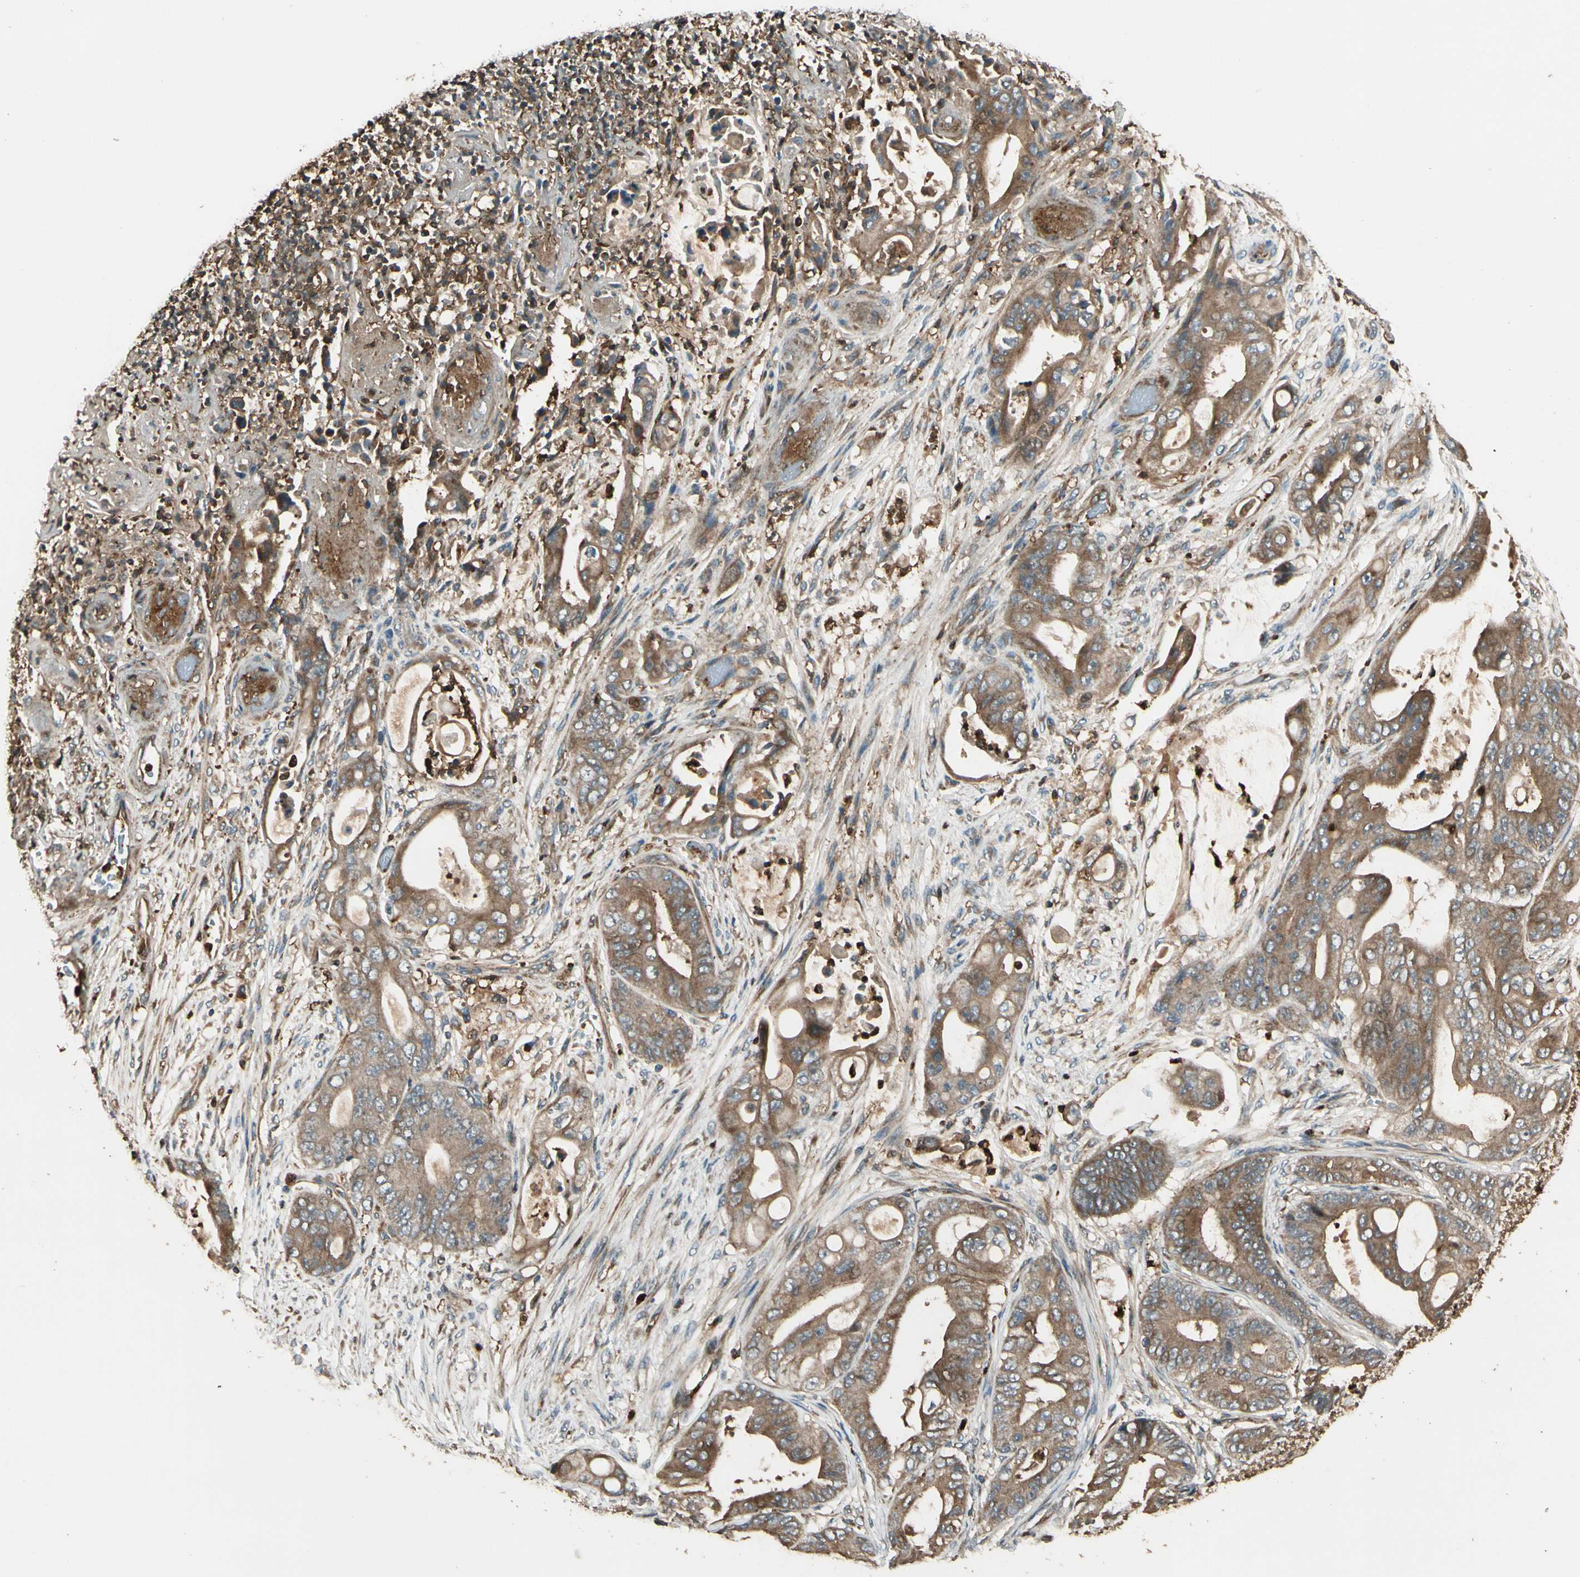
{"staining": {"intensity": "moderate", "quantity": ">75%", "location": "cytoplasmic/membranous"}, "tissue": "stomach cancer", "cell_type": "Tumor cells", "image_type": "cancer", "snomed": [{"axis": "morphology", "description": "Adenocarcinoma, NOS"}, {"axis": "topography", "description": "Stomach"}], "caption": "Adenocarcinoma (stomach) tissue displays moderate cytoplasmic/membranous expression in about >75% of tumor cells, visualized by immunohistochemistry.", "gene": "STX11", "patient": {"sex": "female", "age": 73}}